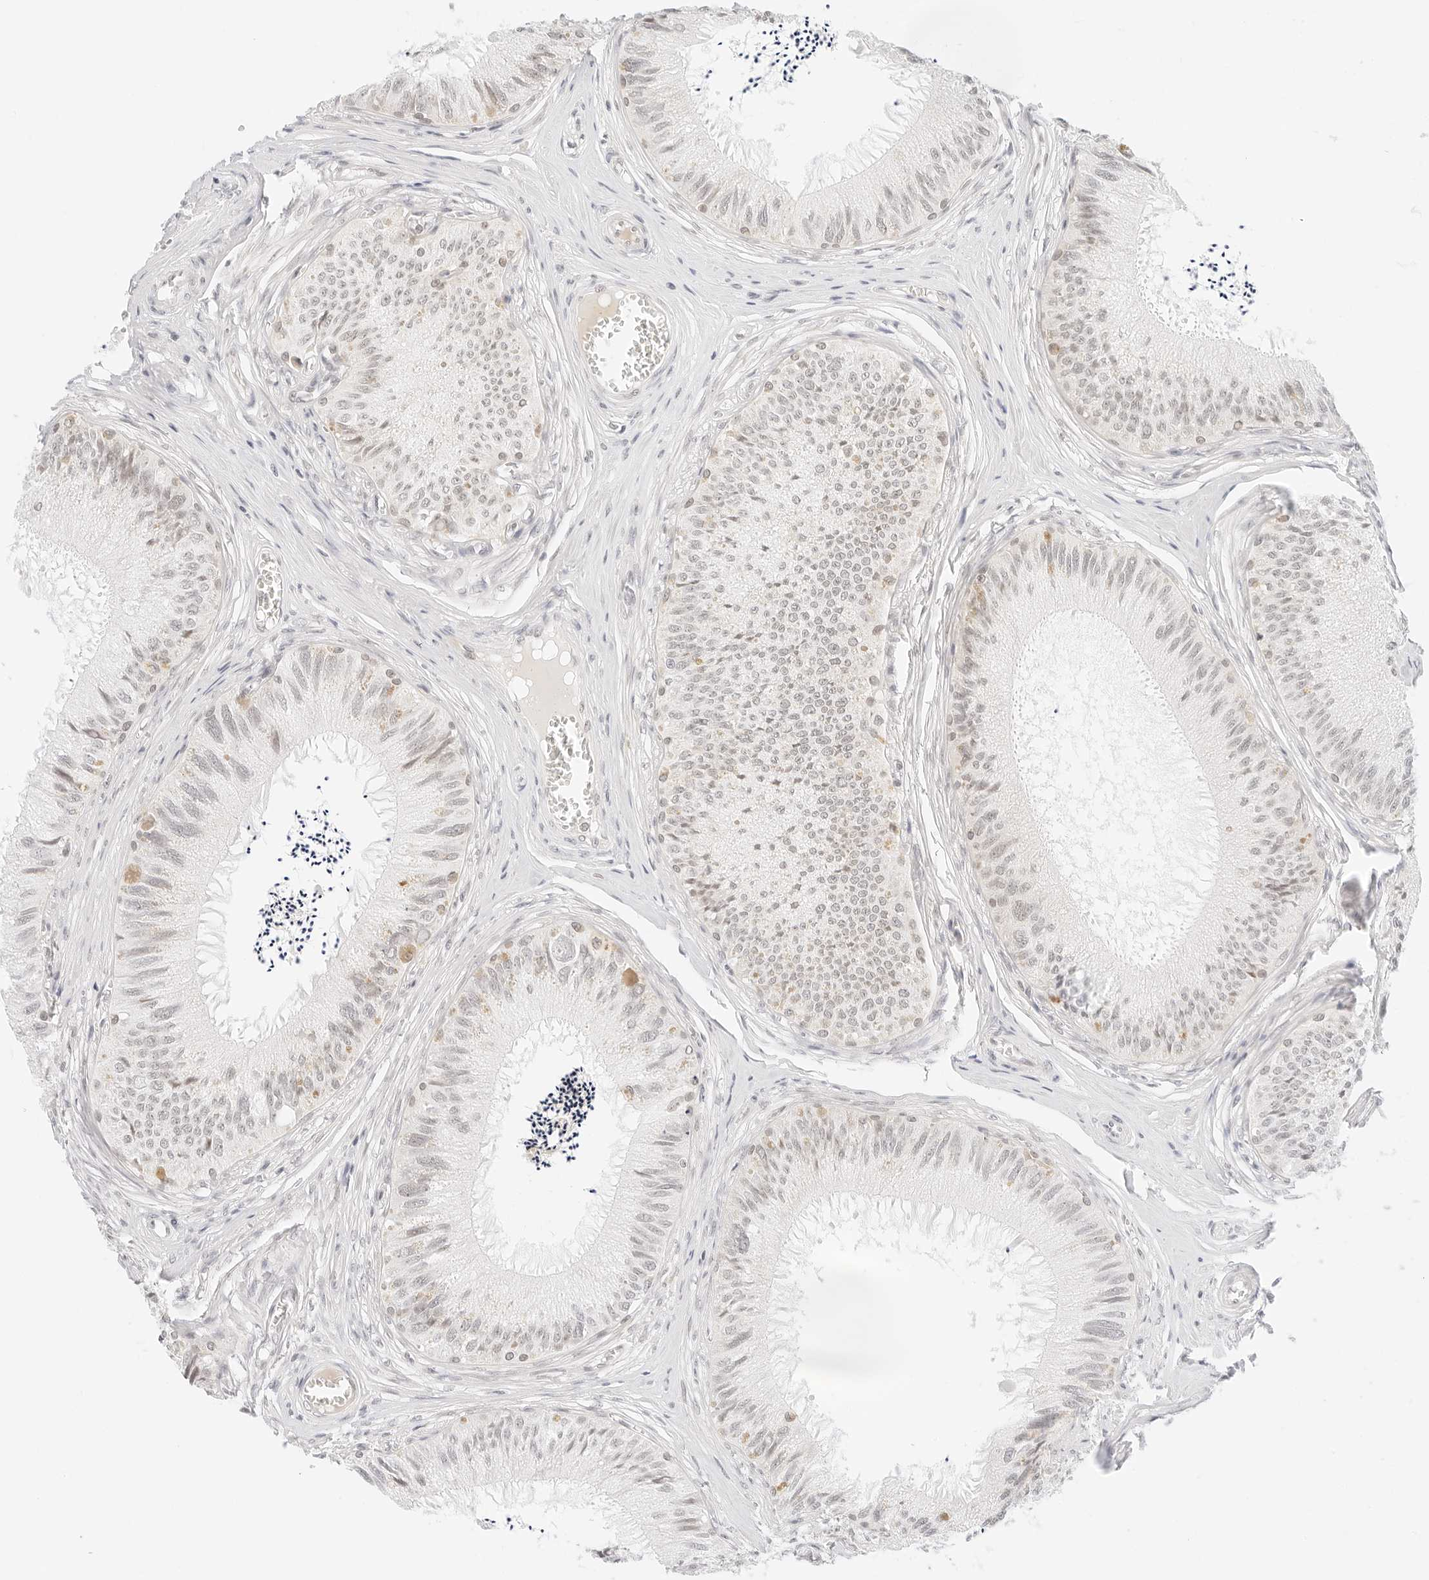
{"staining": {"intensity": "weak", "quantity": "<25%", "location": "nuclear"}, "tissue": "epididymis", "cell_type": "Glandular cells", "image_type": "normal", "snomed": [{"axis": "morphology", "description": "Normal tissue, NOS"}, {"axis": "topography", "description": "Epididymis"}], "caption": "This image is of benign epididymis stained with immunohistochemistry (IHC) to label a protein in brown with the nuclei are counter-stained blue. There is no positivity in glandular cells.", "gene": "POLR3C", "patient": {"sex": "male", "age": 79}}